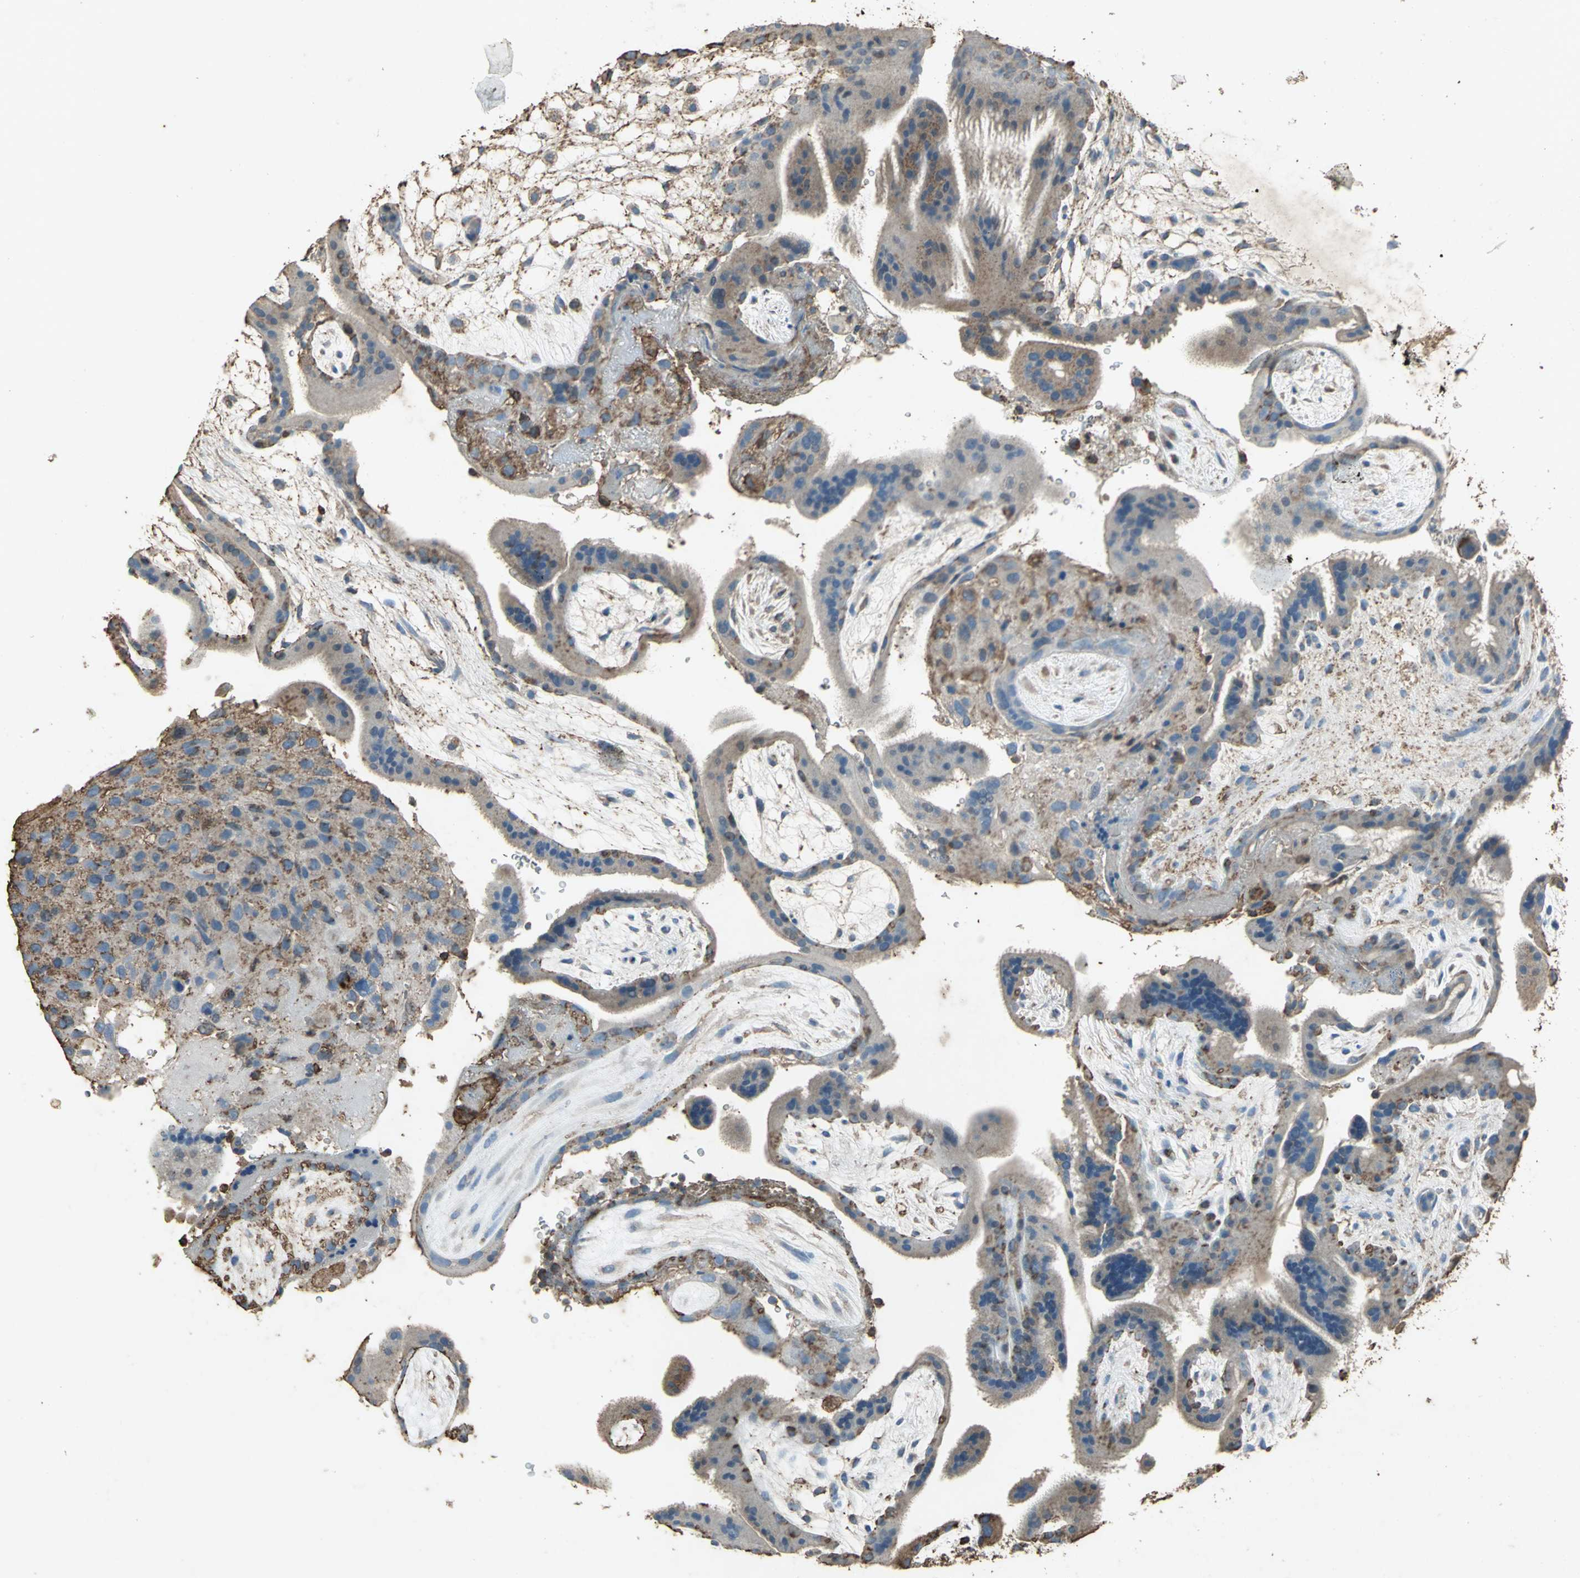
{"staining": {"intensity": "moderate", "quantity": "25%-75%", "location": "cytoplasmic/membranous"}, "tissue": "placenta", "cell_type": "Decidual cells", "image_type": "normal", "snomed": [{"axis": "morphology", "description": "Normal tissue, NOS"}, {"axis": "topography", "description": "Placenta"}], "caption": "The image displays staining of unremarkable placenta, revealing moderate cytoplasmic/membranous protein expression (brown color) within decidual cells. Nuclei are stained in blue.", "gene": "CCR6", "patient": {"sex": "female", "age": 19}}